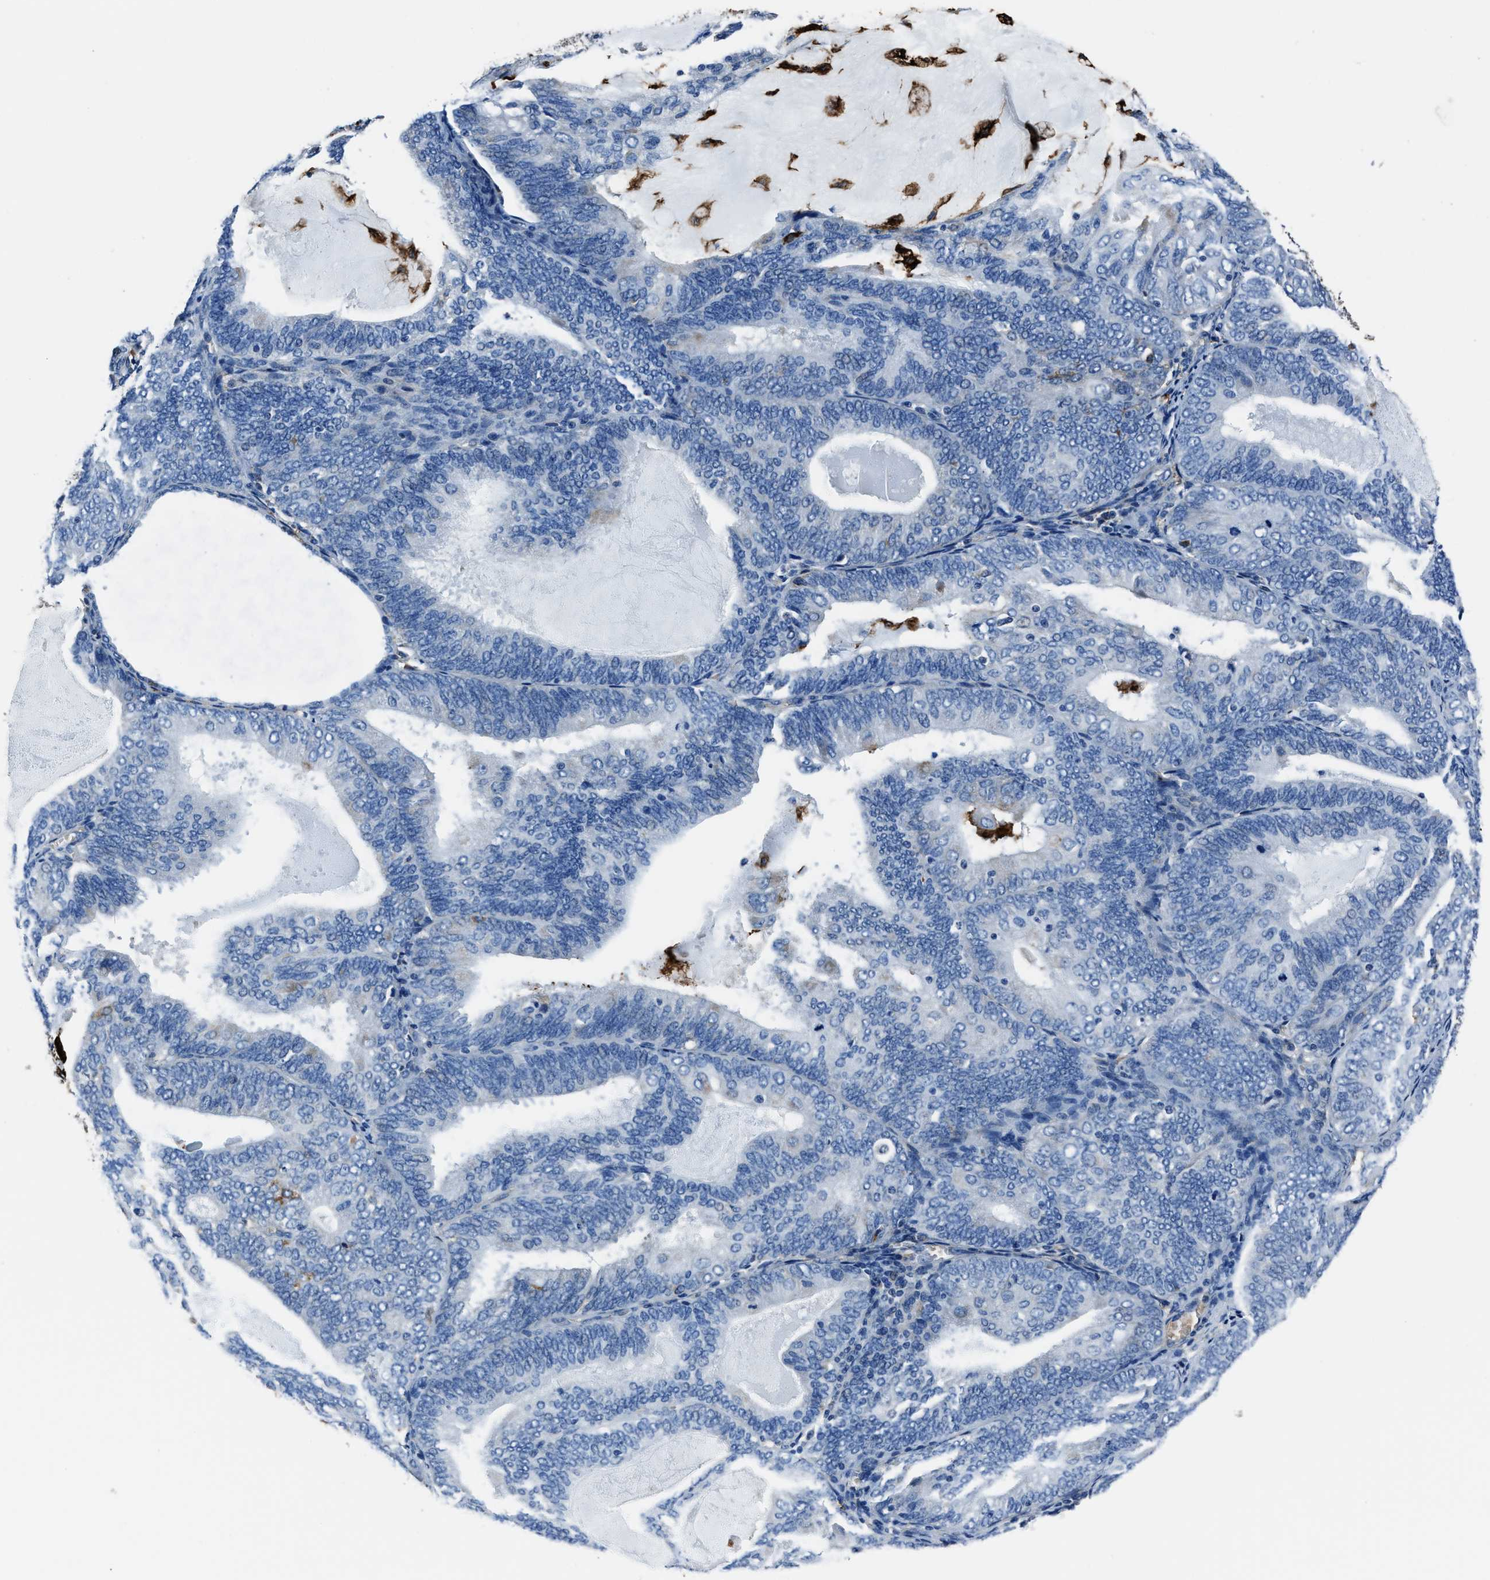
{"staining": {"intensity": "negative", "quantity": "none", "location": "none"}, "tissue": "endometrial cancer", "cell_type": "Tumor cells", "image_type": "cancer", "snomed": [{"axis": "morphology", "description": "Adenocarcinoma, NOS"}, {"axis": "topography", "description": "Endometrium"}], "caption": "There is no significant expression in tumor cells of endometrial cancer (adenocarcinoma). (Brightfield microscopy of DAB IHC at high magnification).", "gene": "FTL", "patient": {"sex": "female", "age": 81}}